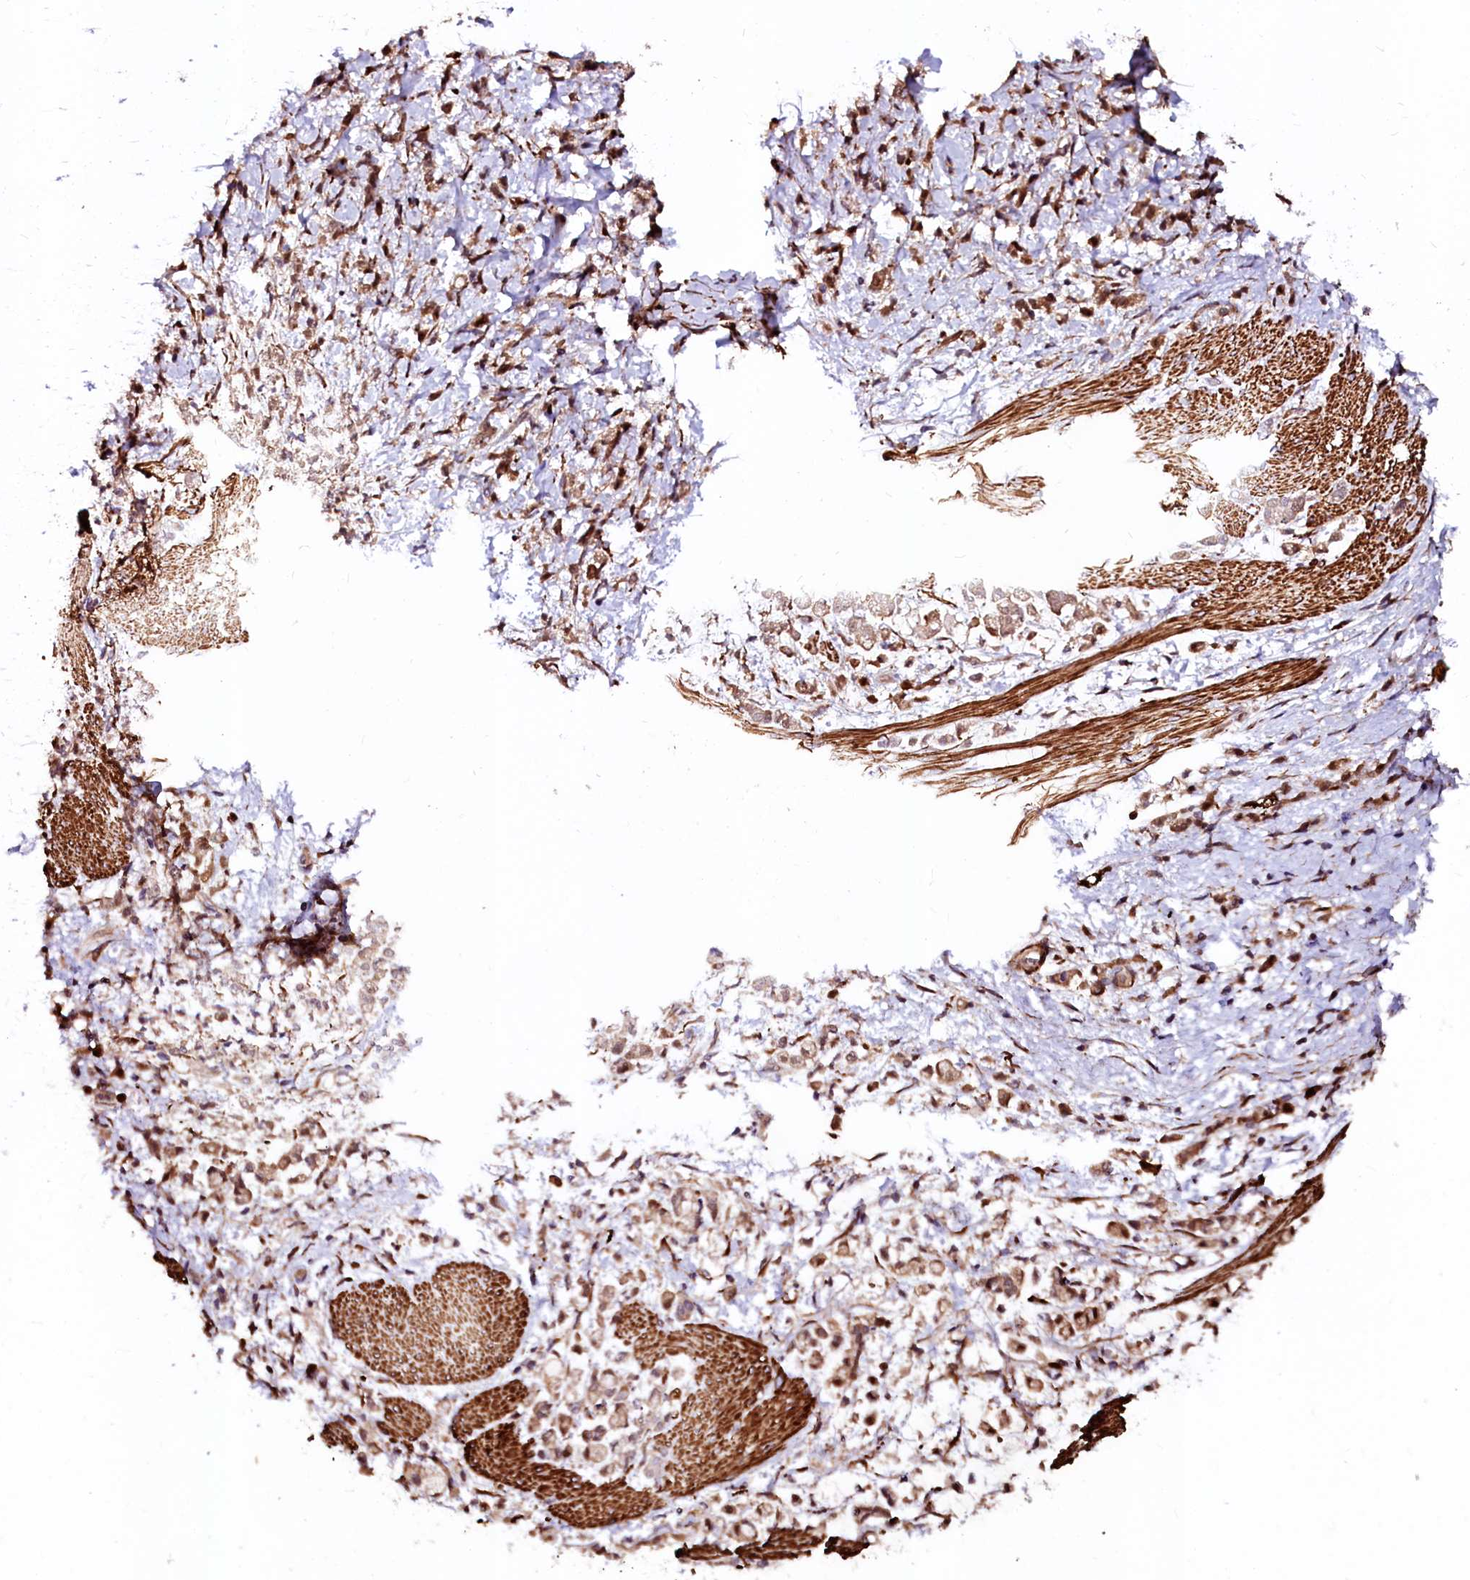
{"staining": {"intensity": "moderate", "quantity": ">75%", "location": "cytoplasmic/membranous"}, "tissue": "stomach cancer", "cell_type": "Tumor cells", "image_type": "cancer", "snomed": [{"axis": "morphology", "description": "Adenocarcinoma, NOS"}, {"axis": "topography", "description": "Stomach"}], "caption": "Protein positivity by immunohistochemistry (IHC) demonstrates moderate cytoplasmic/membranous staining in approximately >75% of tumor cells in stomach cancer (adenocarcinoma). The staining is performed using DAB (3,3'-diaminobenzidine) brown chromogen to label protein expression. The nuclei are counter-stained blue using hematoxylin.", "gene": "N4BP1", "patient": {"sex": "female", "age": 60}}